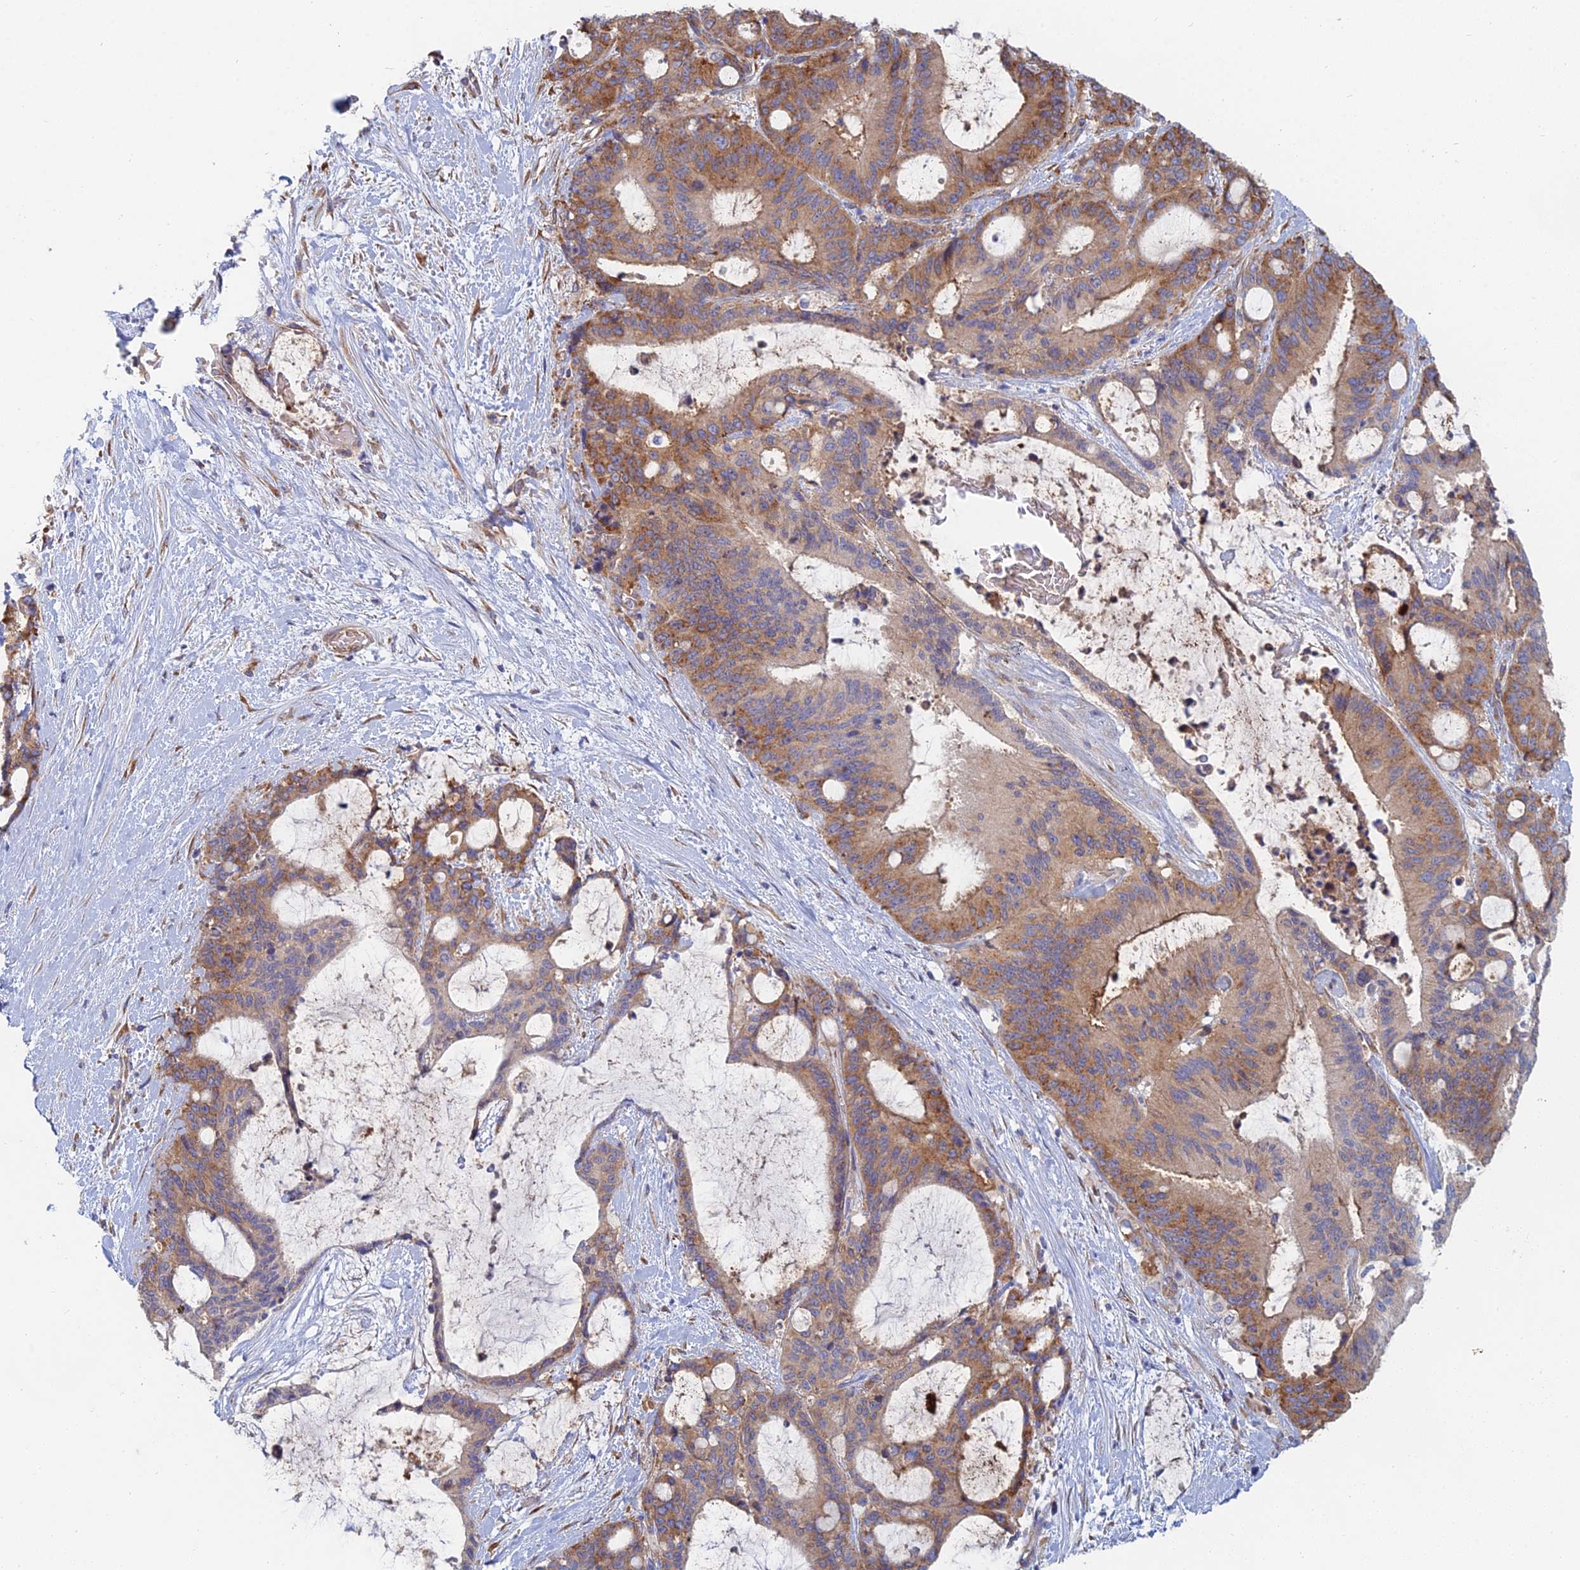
{"staining": {"intensity": "moderate", "quantity": ">75%", "location": "cytoplasmic/membranous"}, "tissue": "liver cancer", "cell_type": "Tumor cells", "image_type": "cancer", "snomed": [{"axis": "morphology", "description": "Normal tissue, NOS"}, {"axis": "morphology", "description": "Cholangiocarcinoma"}, {"axis": "topography", "description": "Liver"}, {"axis": "topography", "description": "Peripheral nerve tissue"}], "caption": "A micrograph showing moderate cytoplasmic/membranous positivity in about >75% of tumor cells in liver cancer (cholangiocarcinoma), as visualized by brown immunohistochemical staining.", "gene": "ELOF1", "patient": {"sex": "female", "age": 73}}